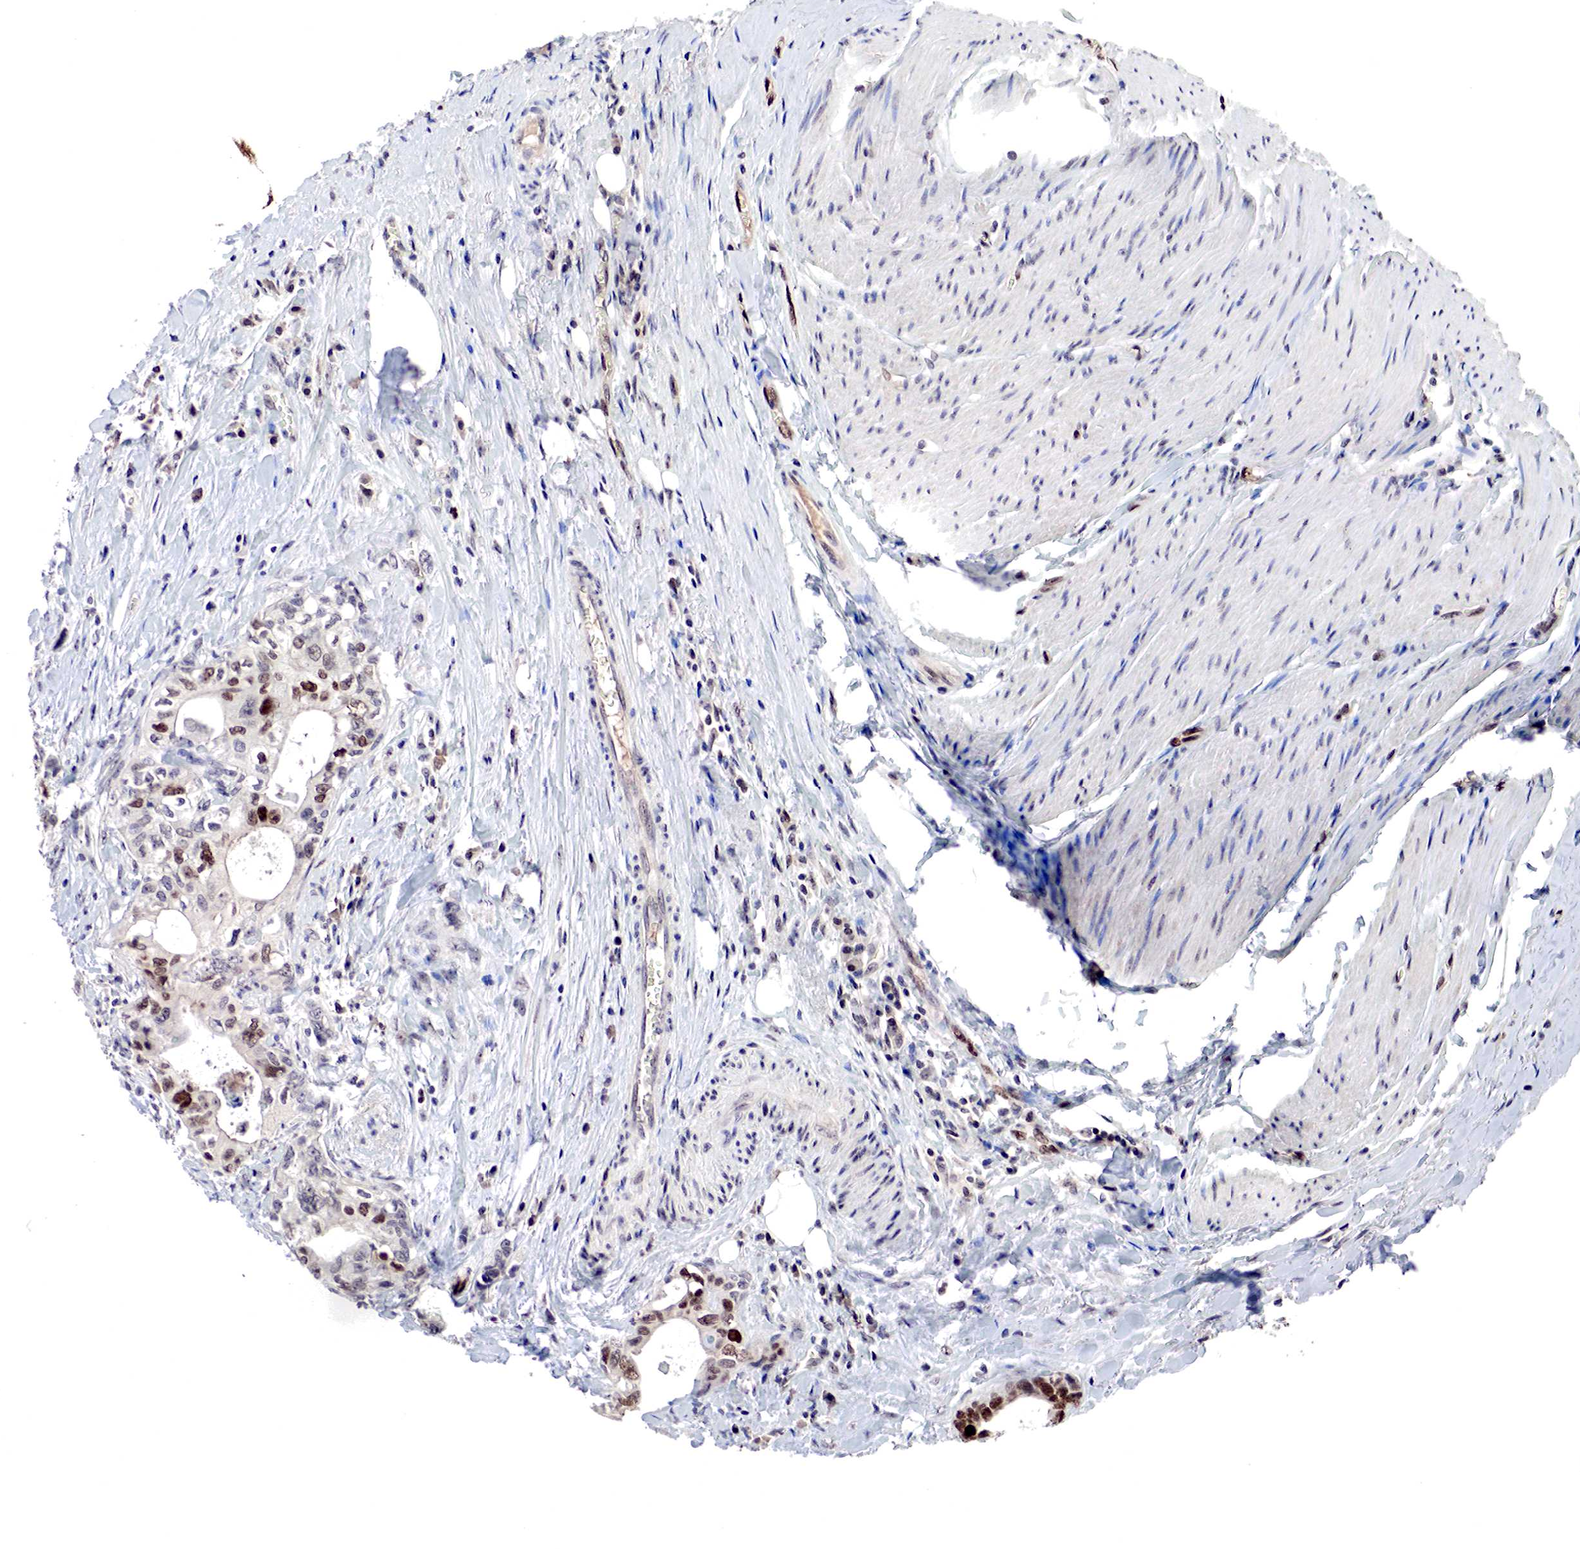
{"staining": {"intensity": "moderate", "quantity": "25%-75%", "location": "nuclear"}, "tissue": "colorectal cancer", "cell_type": "Tumor cells", "image_type": "cancer", "snomed": [{"axis": "morphology", "description": "Adenocarcinoma, NOS"}, {"axis": "topography", "description": "Rectum"}], "caption": "Protein staining of colorectal cancer tissue reveals moderate nuclear expression in approximately 25%-75% of tumor cells.", "gene": "DACH2", "patient": {"sex": "female", "age": 57}}